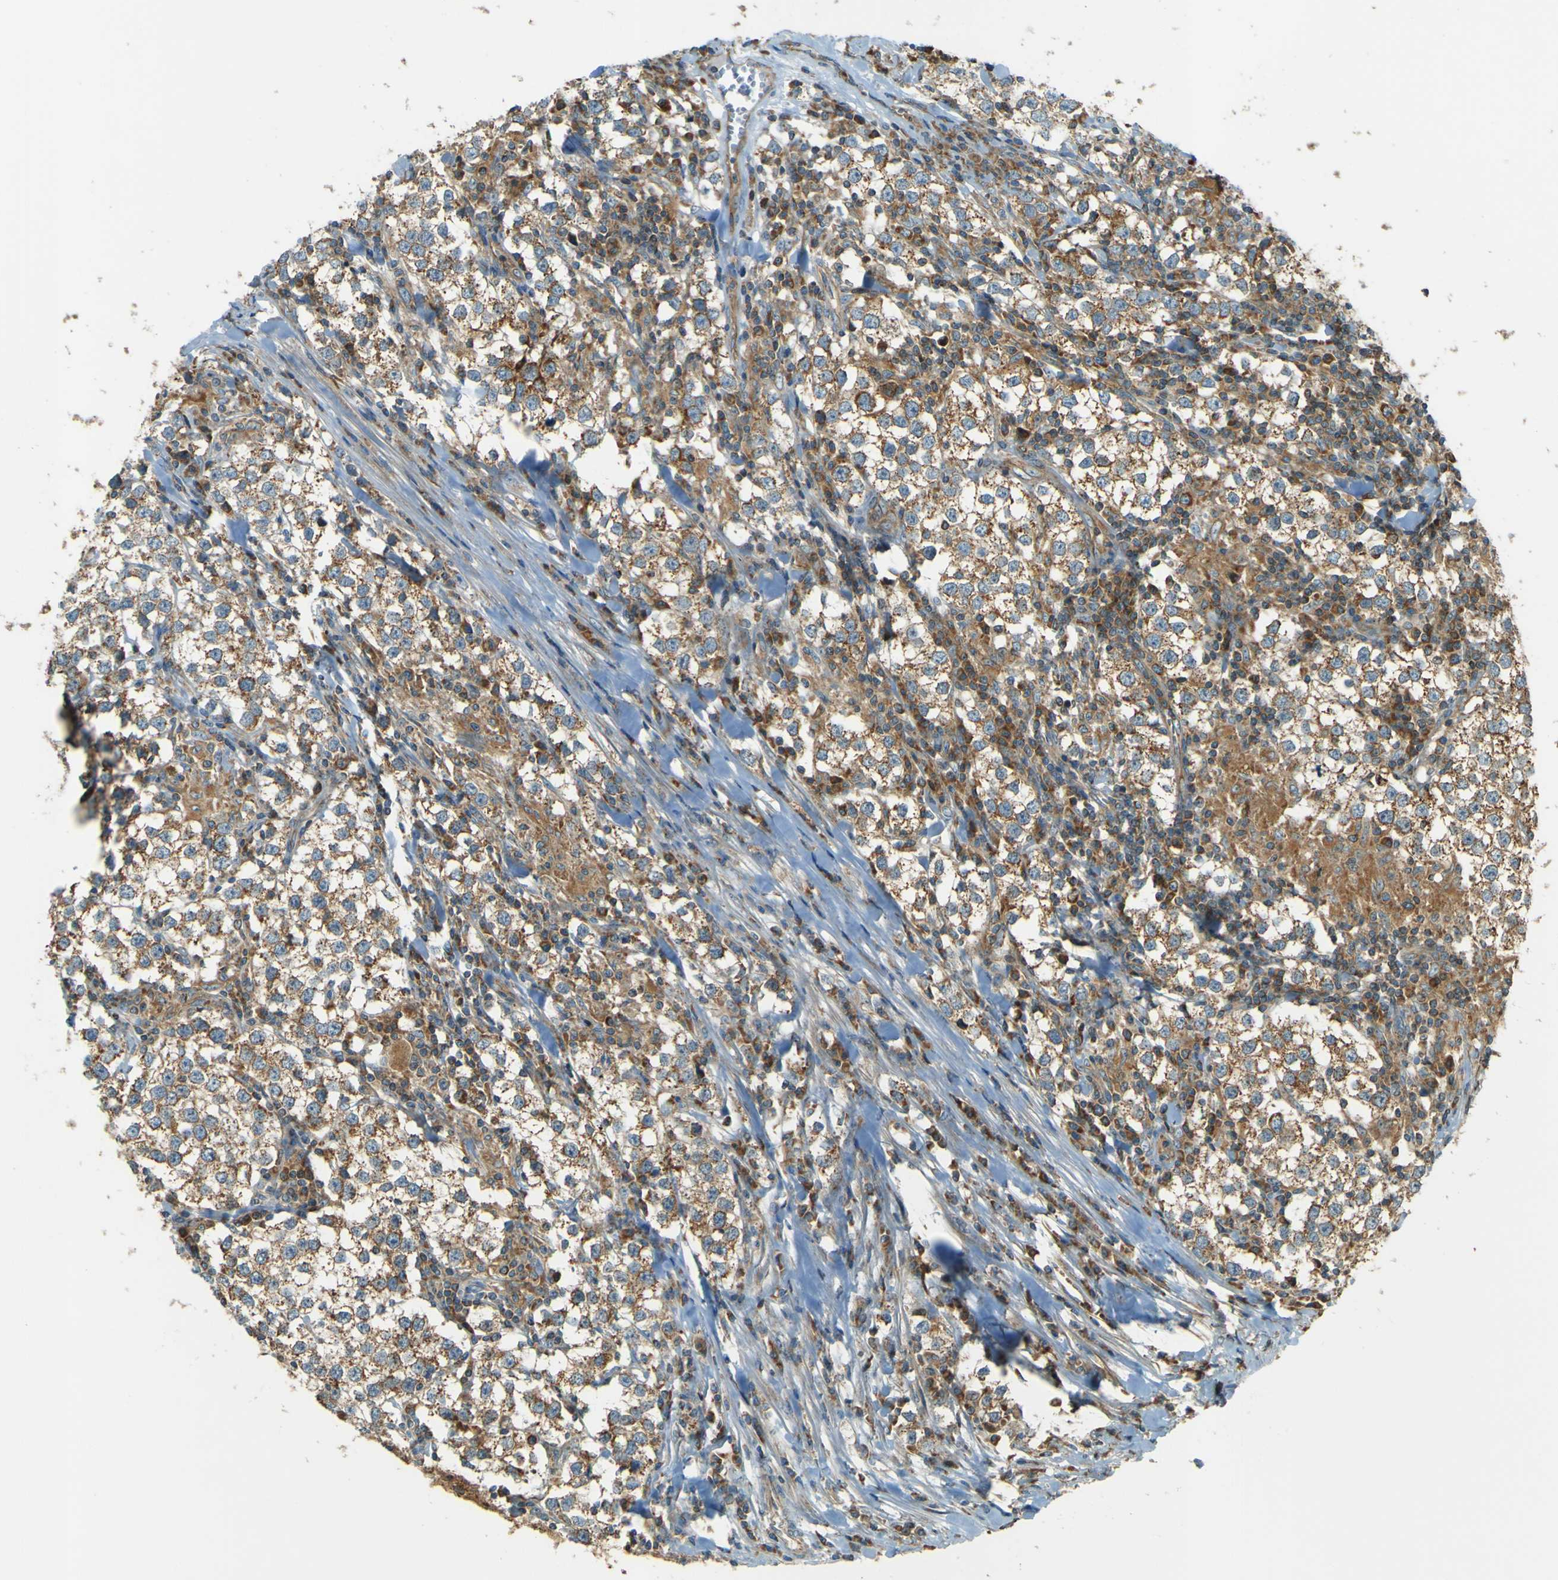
{"staining": {"intensity": "moderate", "quantity": ">75%", "location": "cytoplasmic/membranous"}, "tissue": "testis cancer", "cell_type": "Tumor cells", "image_type": "cancer", "snomed": [{"axis": "morphology", "description": "Seminoma, NOS"}, {"axis": "morphology", "description": "Carcinoma, Embryonal, NOS"}, {"axis": "topography", "description": "Testis"}], "caption": "Seminoma (testis) stained with IHC shows moderate cytoplasmic/membranous staining in approximately >75% of tumor cells.", "gene": "DNAJC5", "patient": {"sex": "male", "age": 36}}